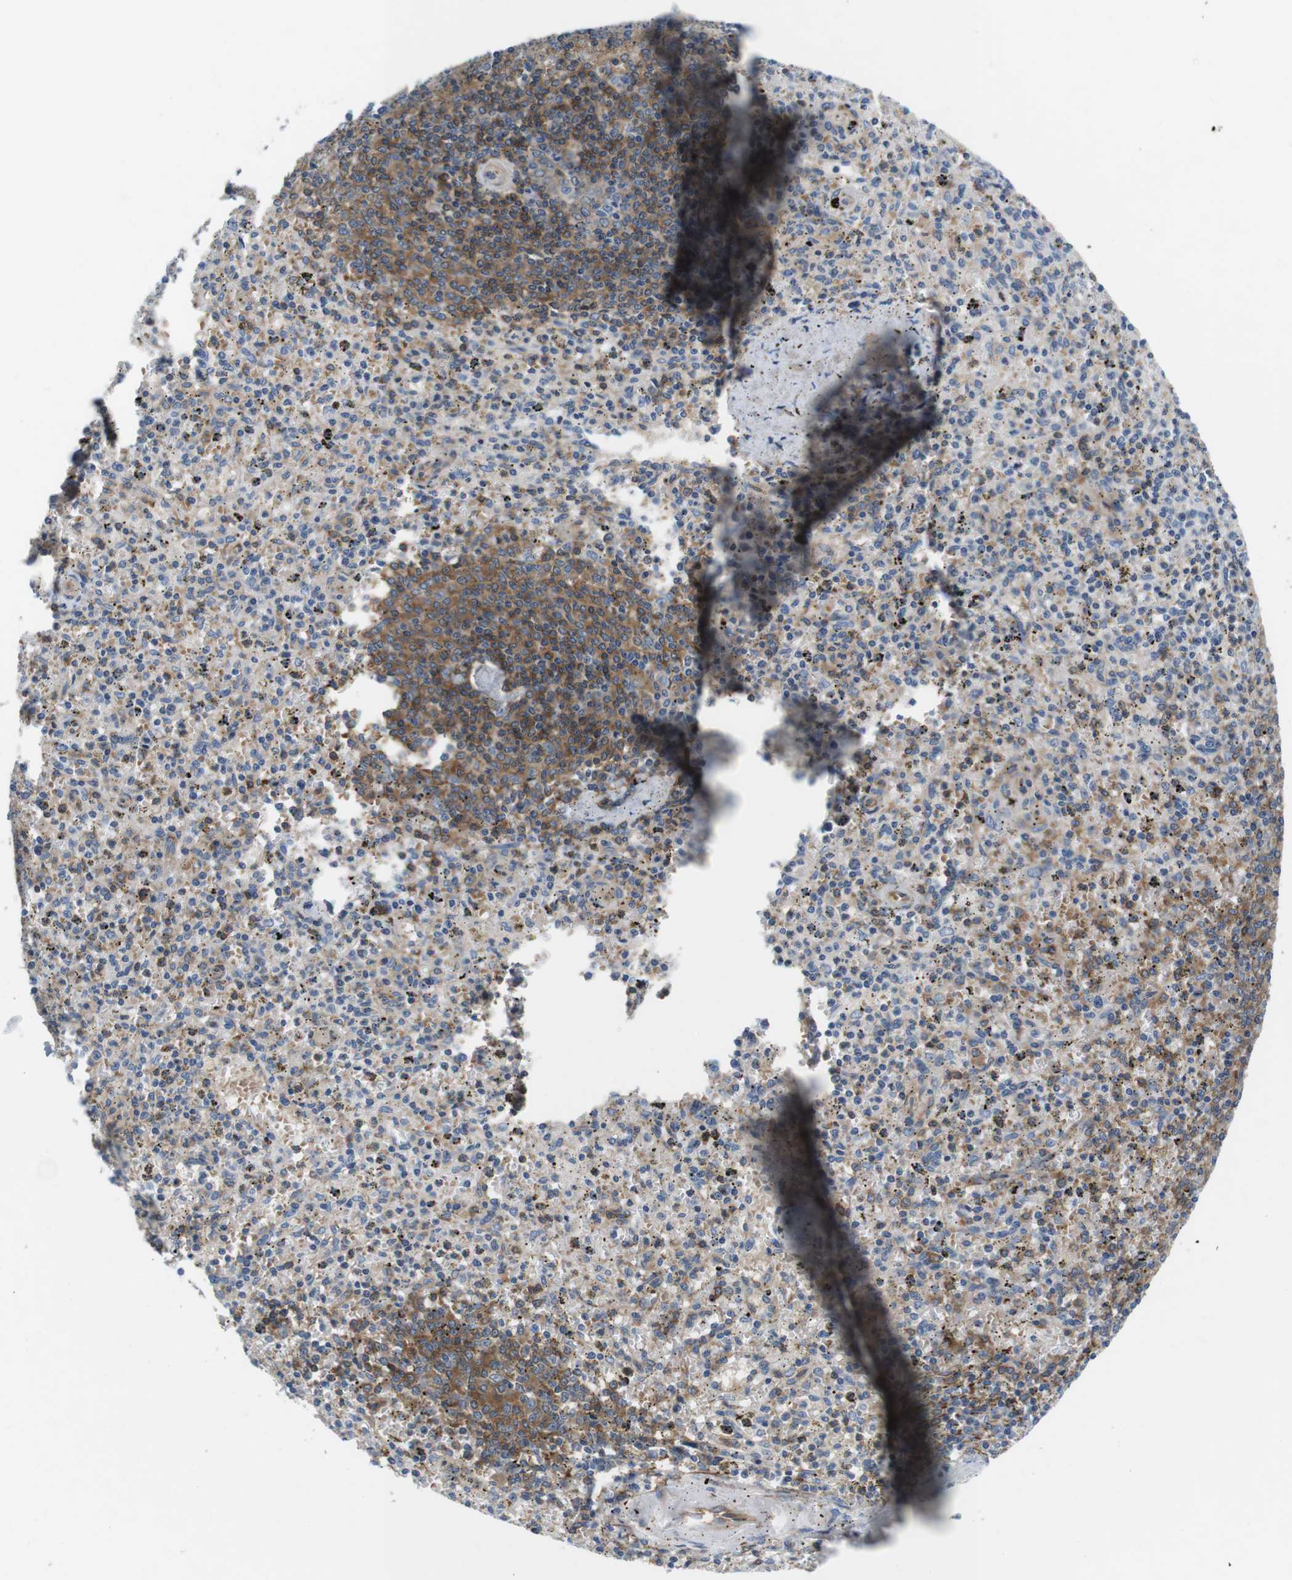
{"staining": {"intensity": "weak", "quantity": "<25%", "location": "cytoplasmic/membranous"}, "tissue": "spleen", "cell_type": "Cells in red pulp", "image_type": "normal", "snomed": [{"axis": "morphology", "description": "Normal tissue, NOS"}, {"axis": "topography", "description": "Spleen"}], "caption": "Immunohistochemistry photomicrograph of unremarkable spleen stained for a protein (brown), which shows no staining in cells in red pulp.", "gene": "DCLK1", "patient": {"sex": "male", "age": 72}}